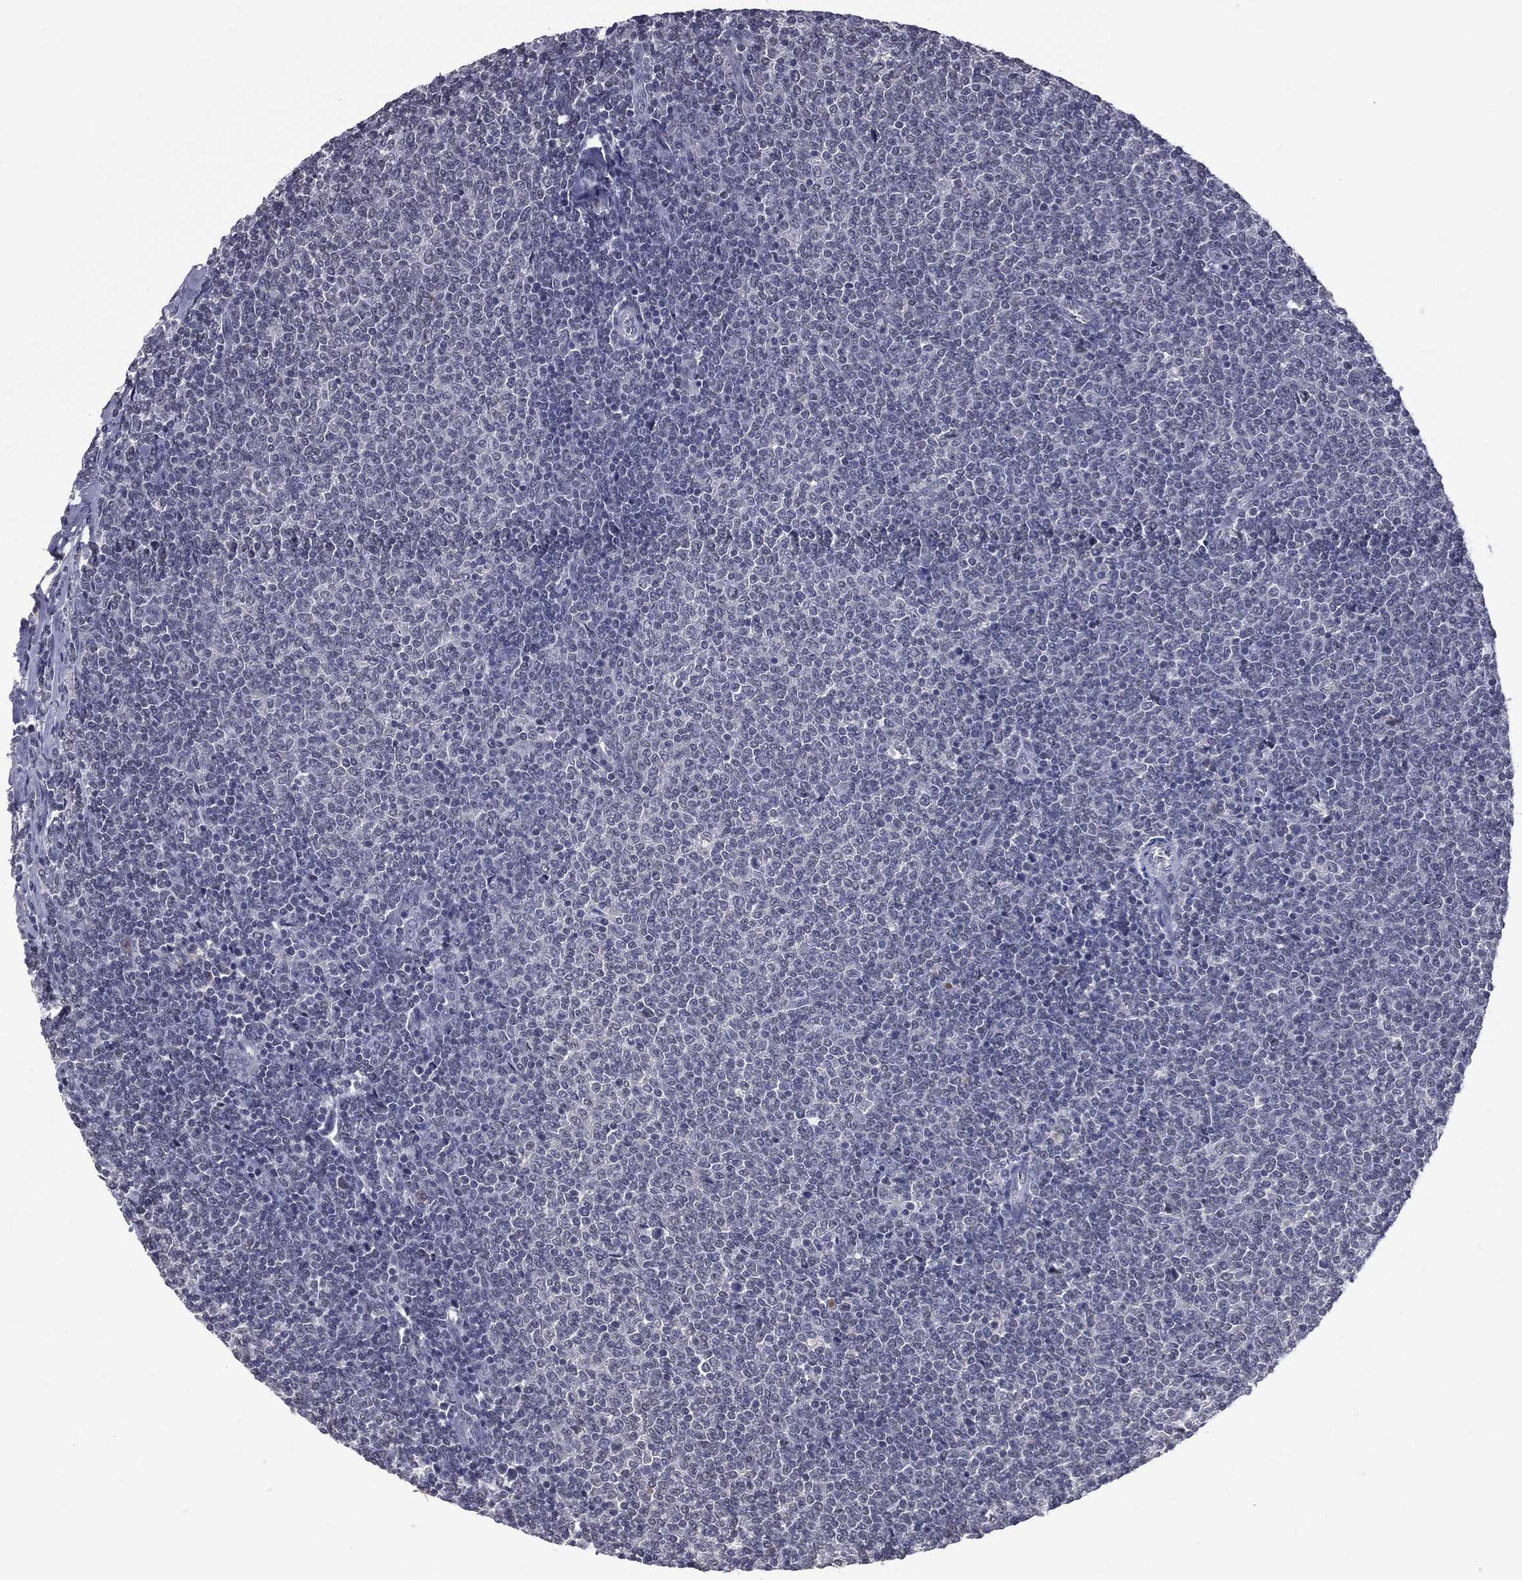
{"staining": {"intensity": "negative", "quantity": "none", "location": "none"}, "tissue": "lymphoma", "cell_type": "Tumor cells", "image_type": "cancer", "snomed": [{"axis": "morphology", "description": "Malignant lymphoma, non-Hodgkin's type, Low grade"}, {"axis": "topography", "description": "Lymph node"}], "caption": "This is an IHC micrograph of malignant lymphoma, non-Hodgkin's type (low-grade). There is no staining in tumor cells.", "gene": "DSG4", "patient": {"sex": "male", "age": 52}}